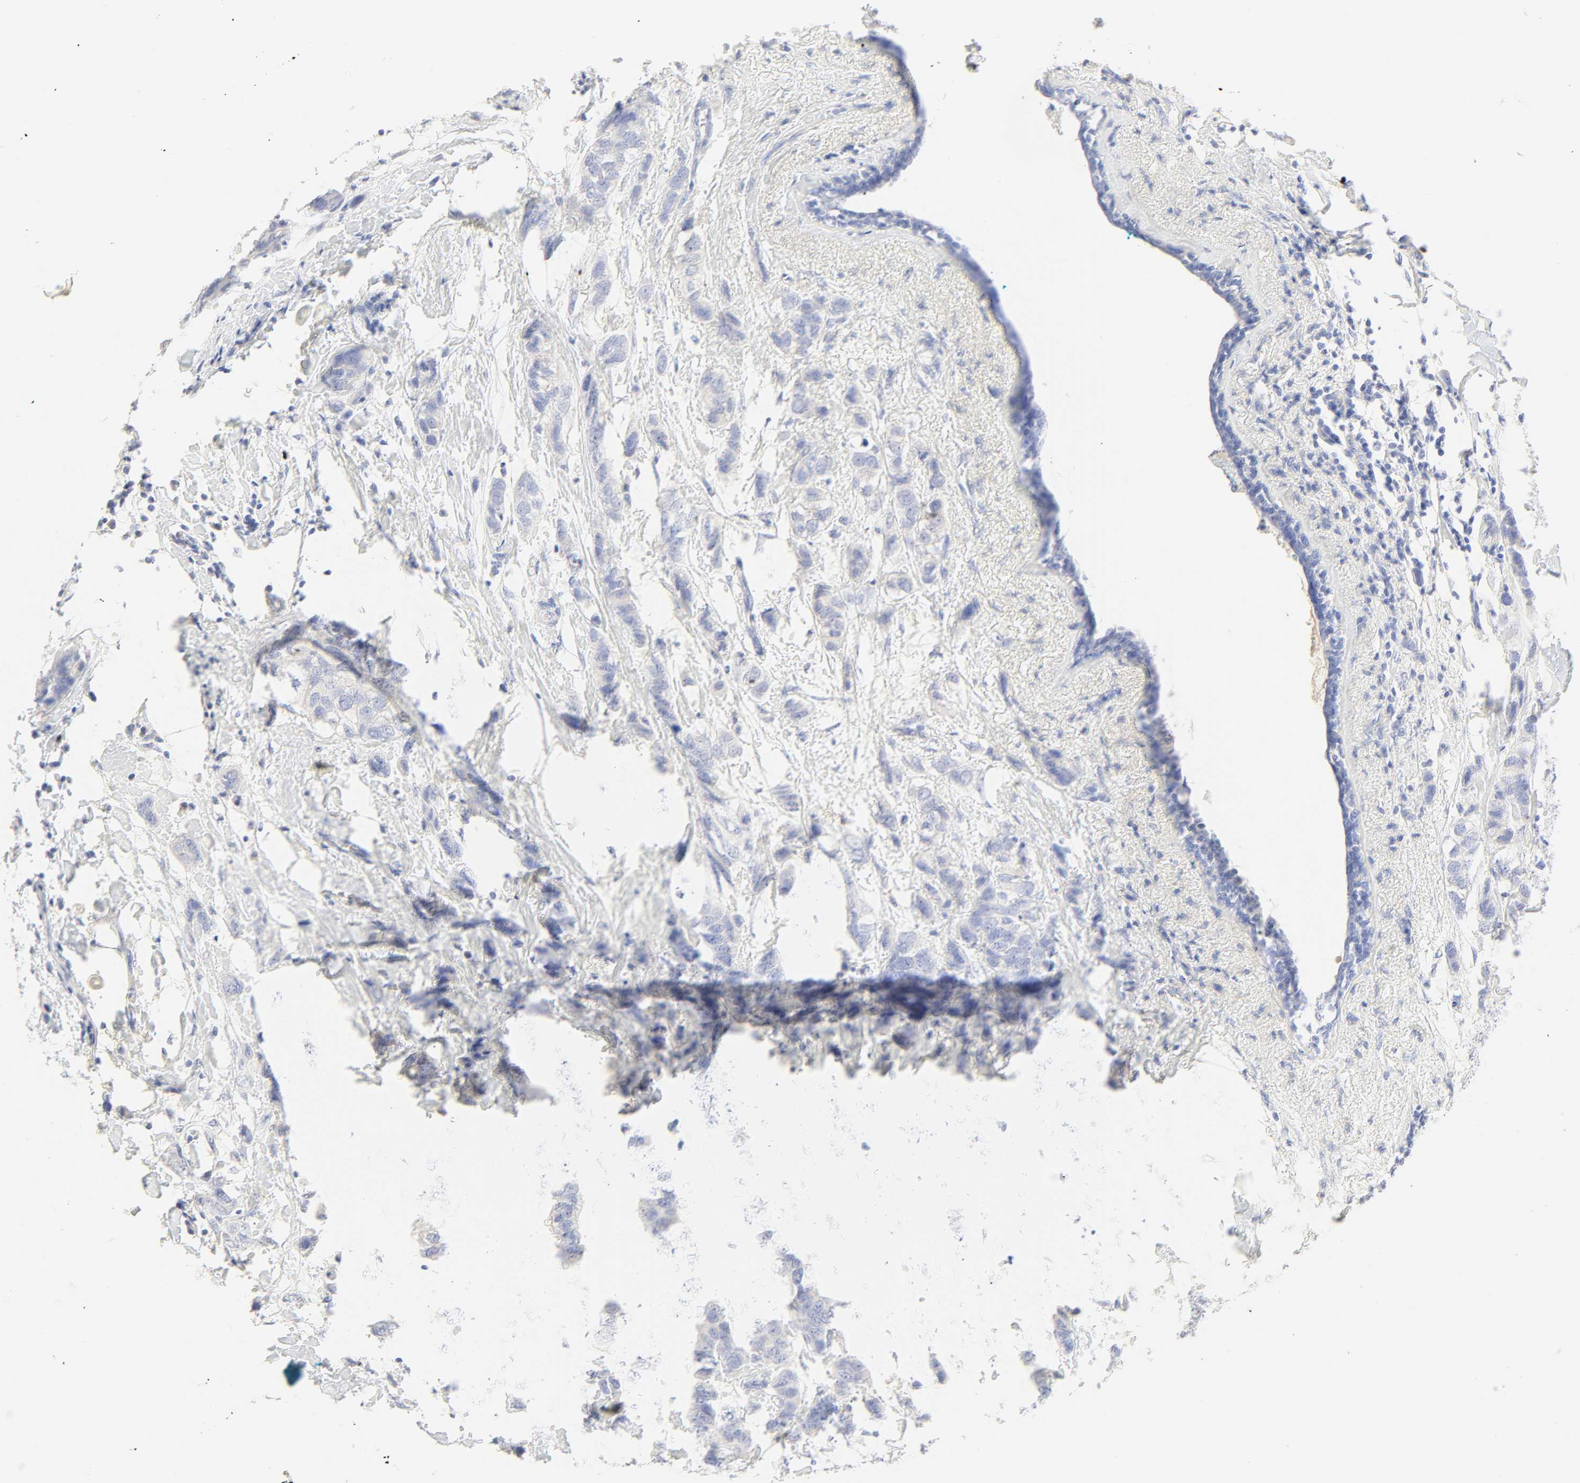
{"staining": {"intensity": "negative", "quantity": "none", "location": "none"}, "tissue": "breast cancer", "cell_type": "Tumor cells", "image_type": "cancer", "snomed": [{"axis": "morphology", "description": "Normal tissue, NOS"}, {"axis": "morphology", "description": "Duct carcinoma"}, {"axis": "topography", "description": "Breast"}], "caption": "Micrograph shows no protein positivity in tumor cells of breast cancer tissue.", "gene": "SLCO1B3", "patient": {"sex": "female", "age": 50}}